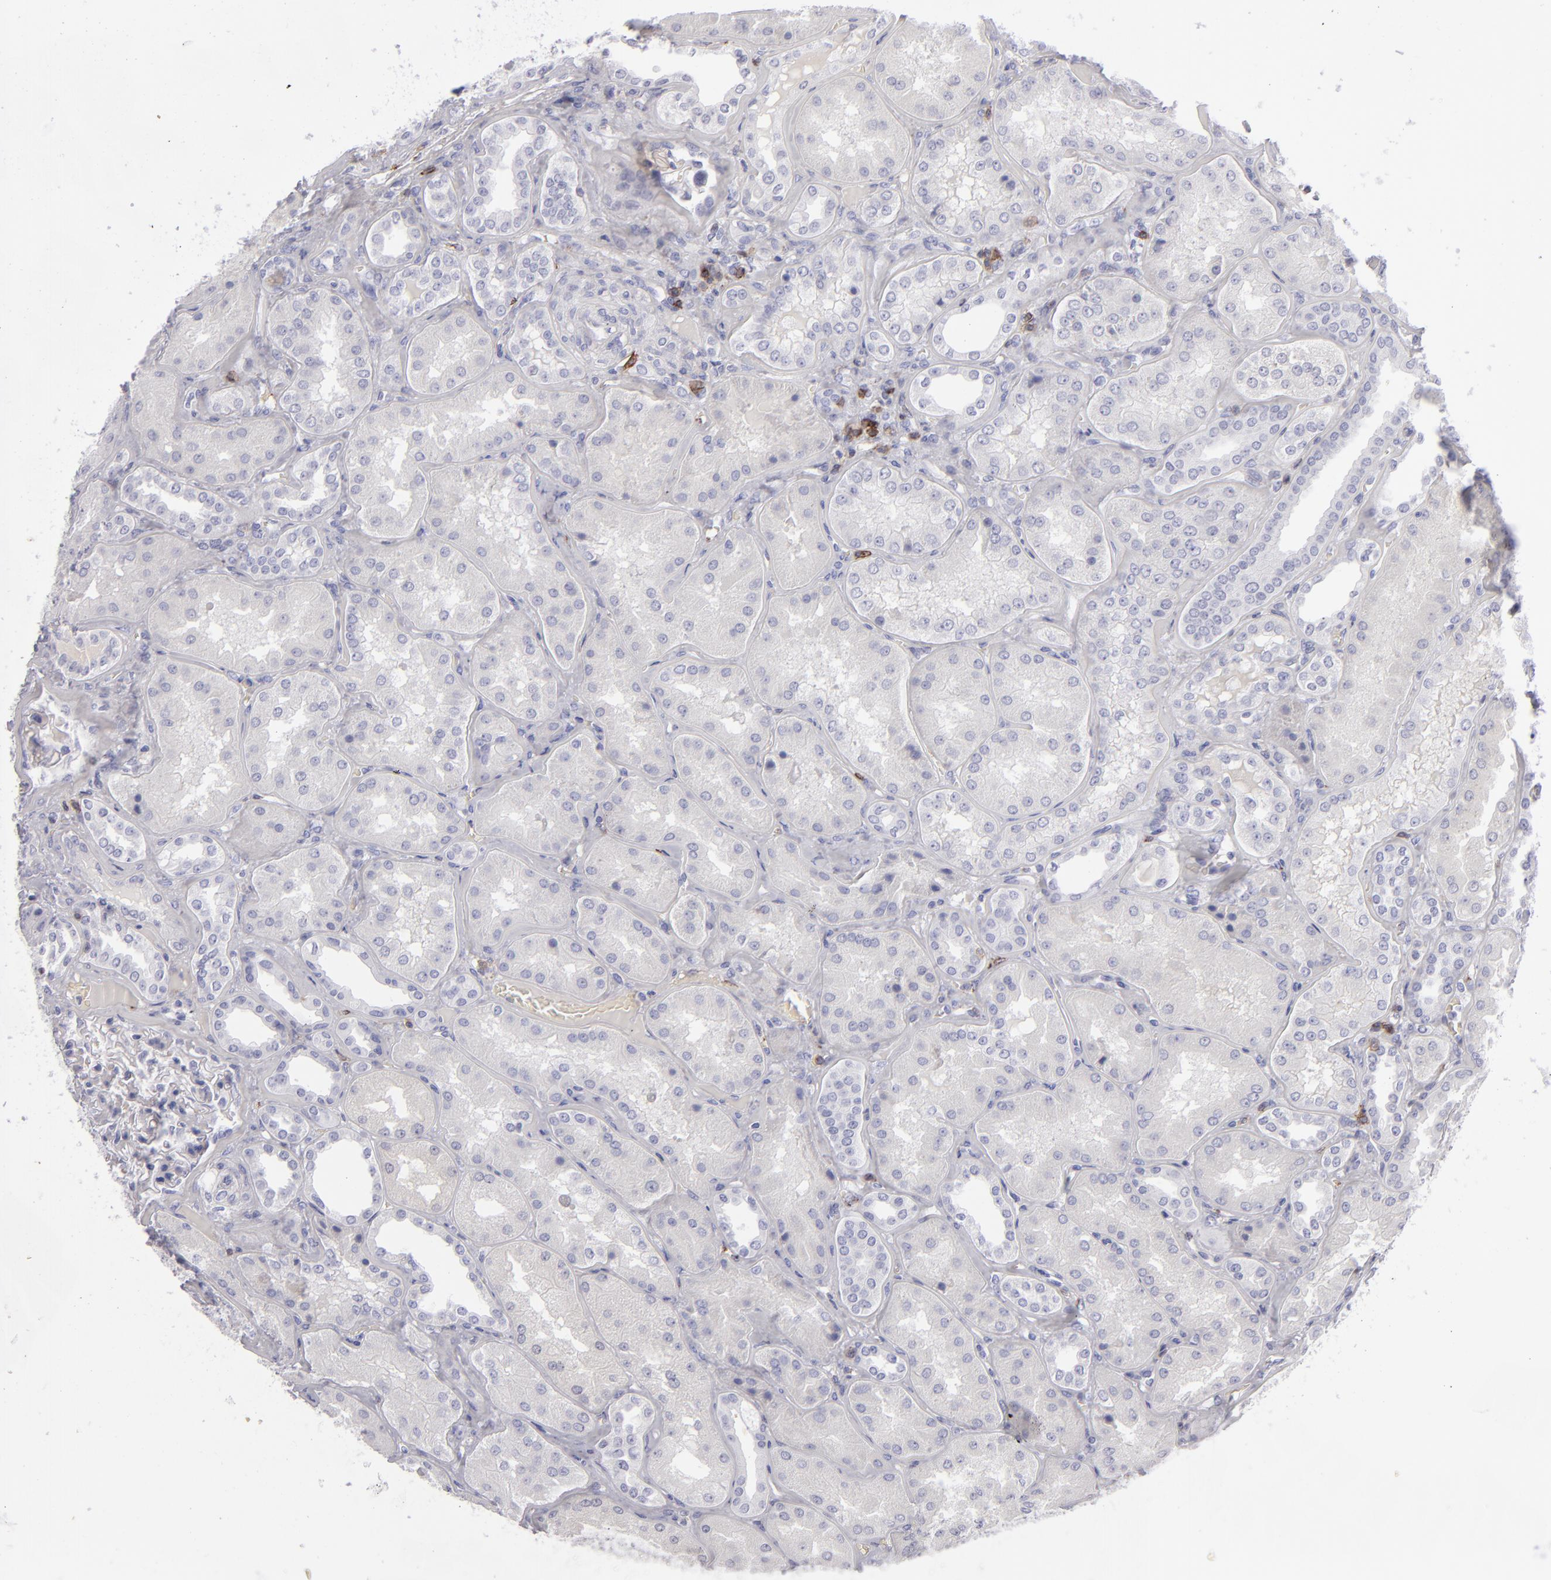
{"staining": {"intensity": "negative", "quantity": "none", "location": "none"}, "tissue": "kidney", "cell_type": "Cells in glomeruli", "image_type": "normal", "snomed": [{"axis": "morphology", "description": "Normal tissue, NOS"}, {"axis": "topography", "description": "Kidney"}], "caption": "Cells in glomeruli show no significant protein staining in benign kidney. (Brightfield microscopy of DAB immunohistochemistry at high magnification).", "gene": "CD27", "patient": {"sex": "female", "age": 56}}